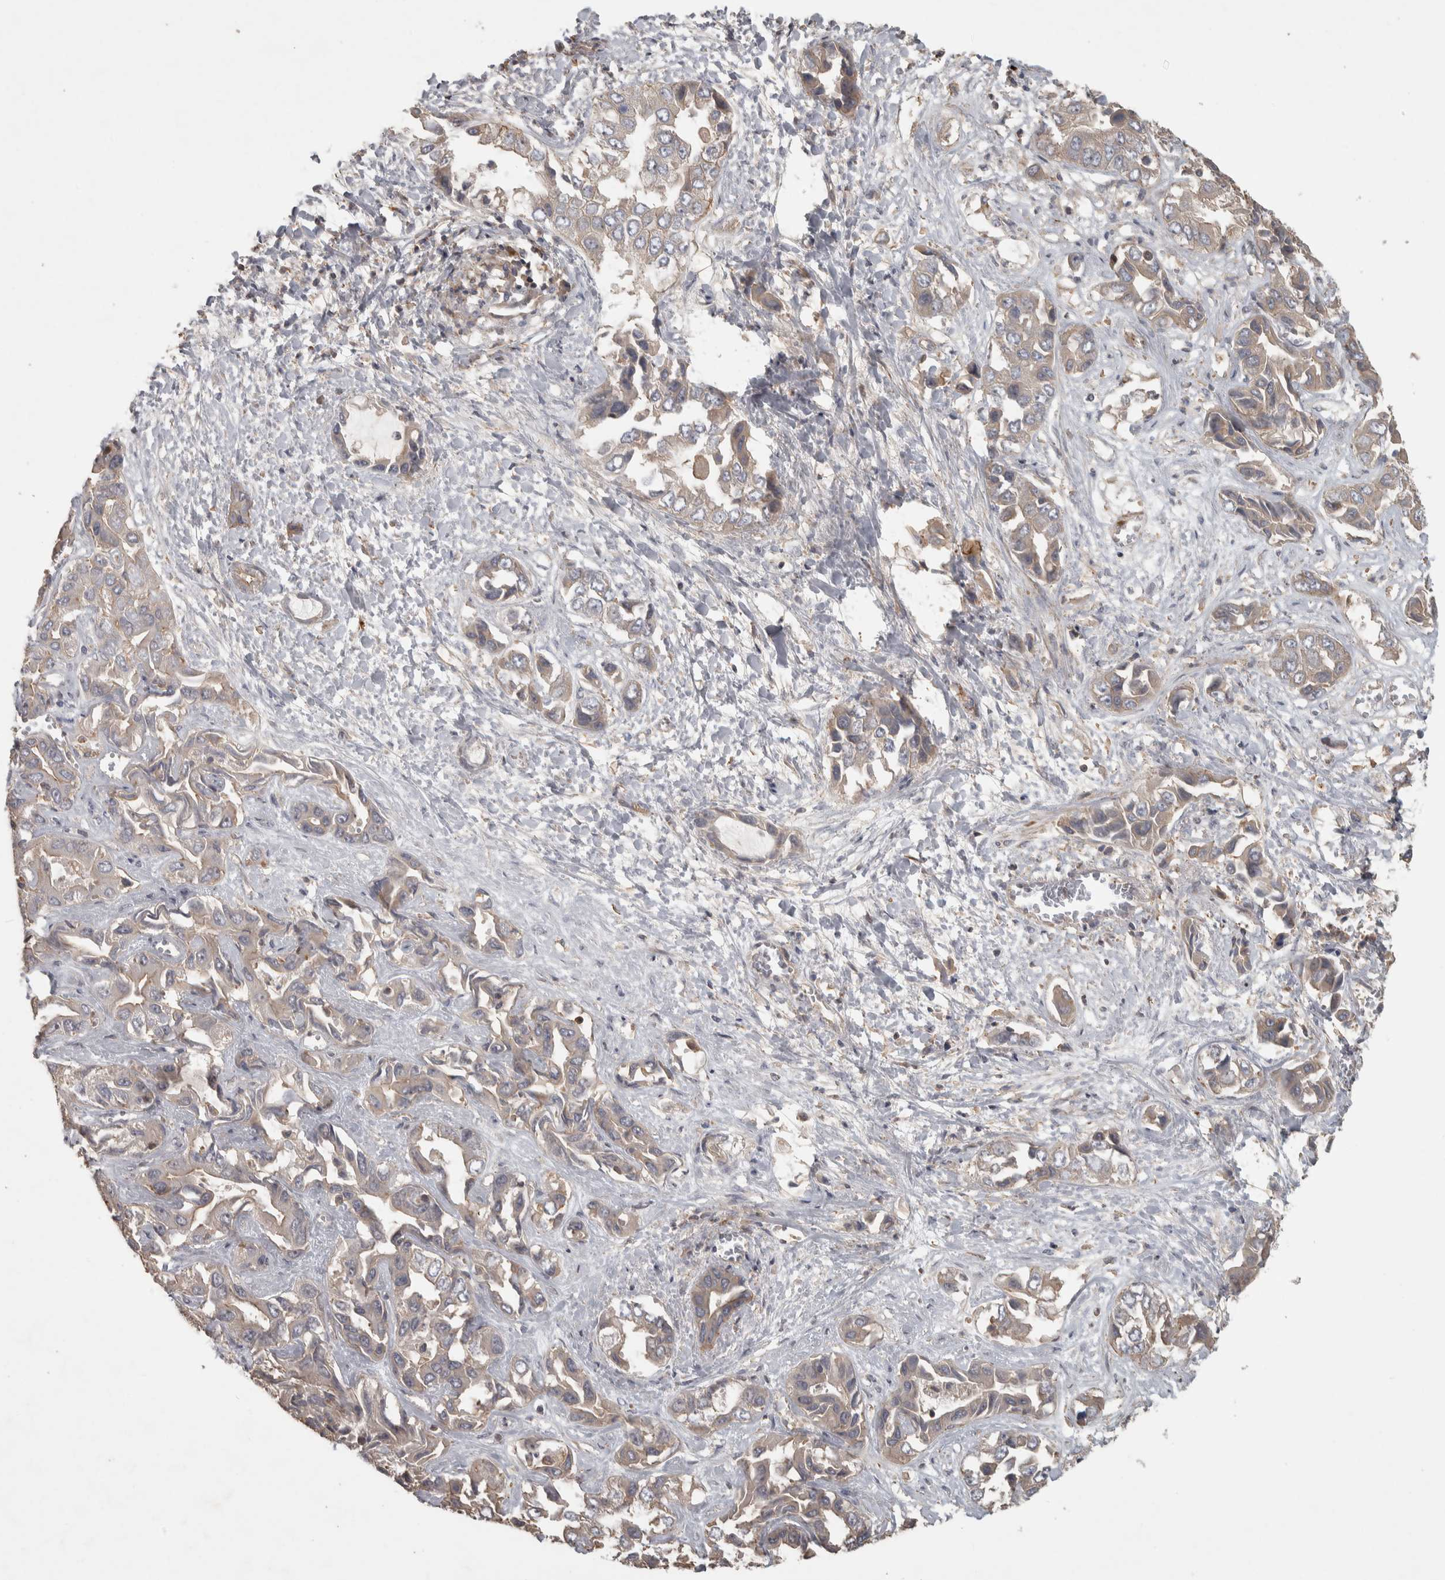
{"staining": {"intensity": "weak", "quantity": "<25%", "location": "cytoplasmic/membranous"}, "tissue": "liver cancer", "cell_type": "Tumor cells", "image_type": "cancer", "snomed": [{"axis": "morphology", "description": "Cholangiocarcinoma"}, {"axis": "topography", "description": "Liver"}], "caption": "A high-resolution micrograph shows immunohistochemistry staining of liver cholangiocarcinoma, which shows no significant staining in tumor cells.", "gene": "ERAL1", "patient": {"sex": "female", "age": 52}}